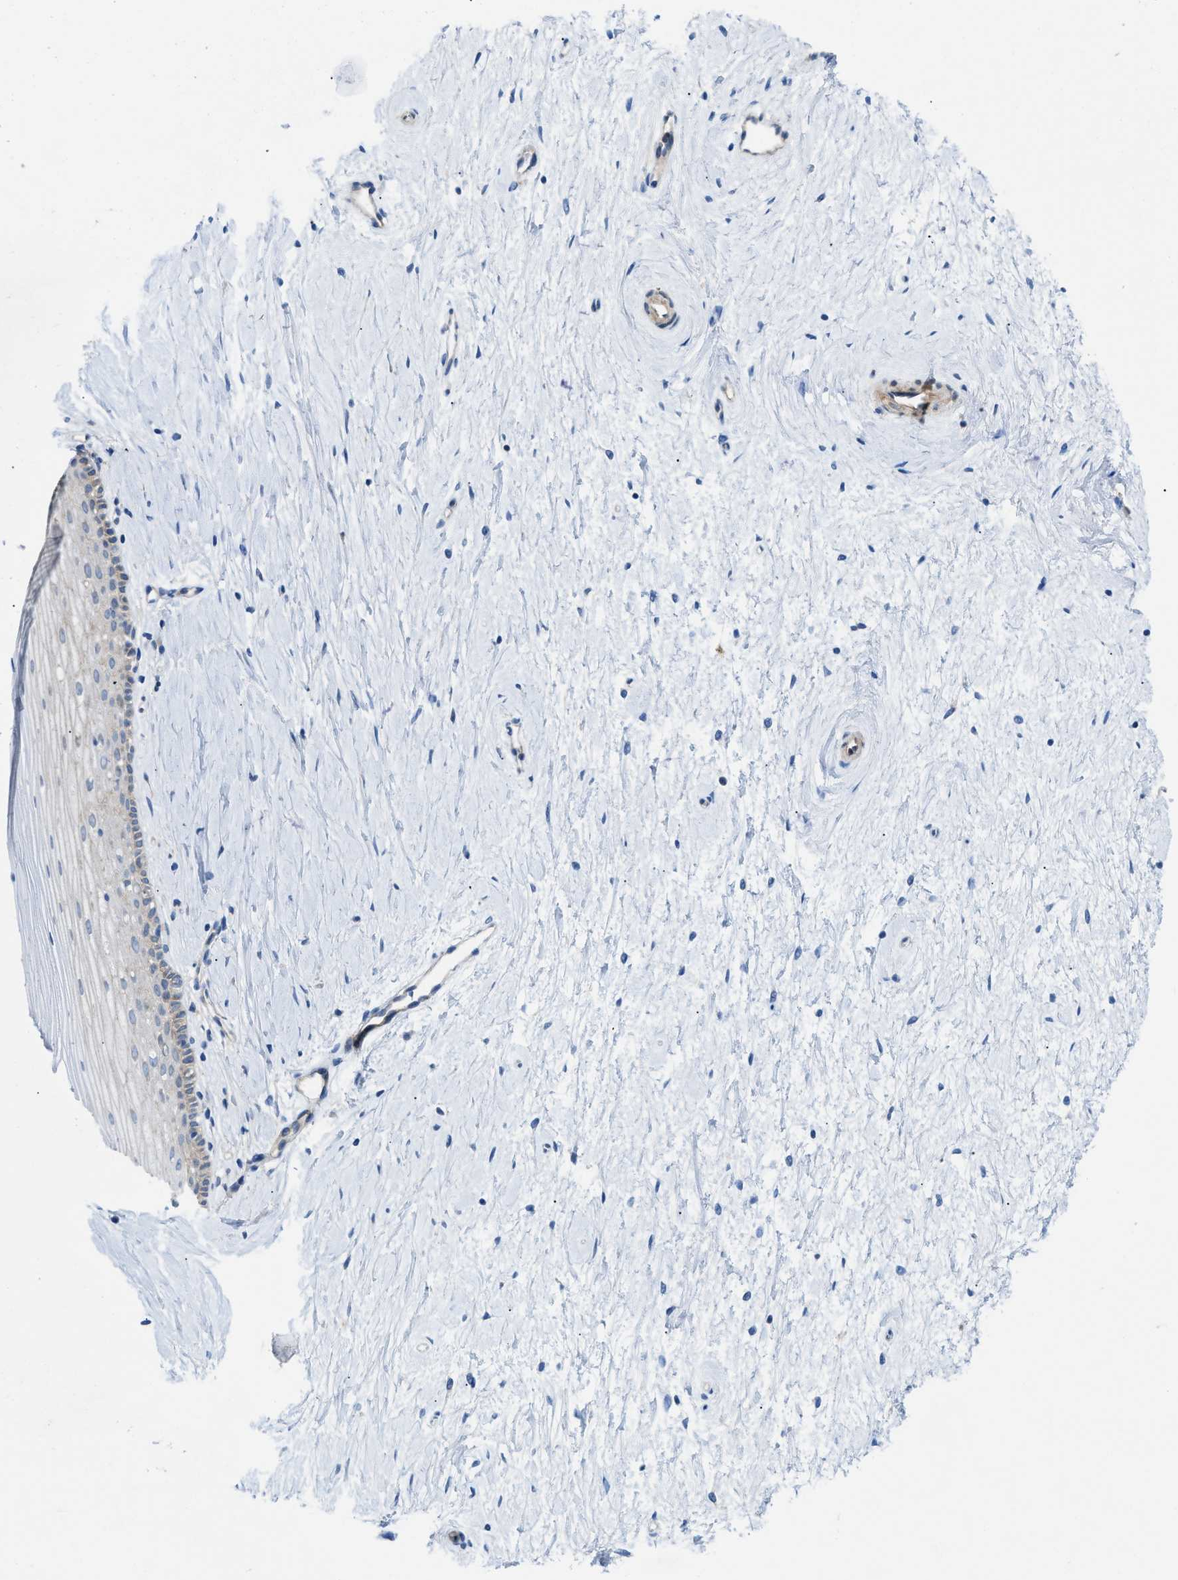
{"staining": {"intensity": "weak", "quantity": "25%-75%", "location": "cytoplasmic/membranous"}, "tissue": "cervix", "cell_type": "Squamous epithelial cells", "image_type": "normal", "snomed": [{"axis": "morphology", "description": "Normal tissue, NOS"}, {"axis": "topography", "description": "Cervix"}], "caption": "Immunohistochemical staining of normal cervix reveals weak cytoplasmic/membranous protein positivity in approximately 25%-75% of squamous epithelial cells. The staining was performed using DAB, with brown indicating positive protein expression. Nuclei are stained blue with hematoxylin.", "gene": "PDLIM5", "patient": {"sex": "female", "age": 39}}